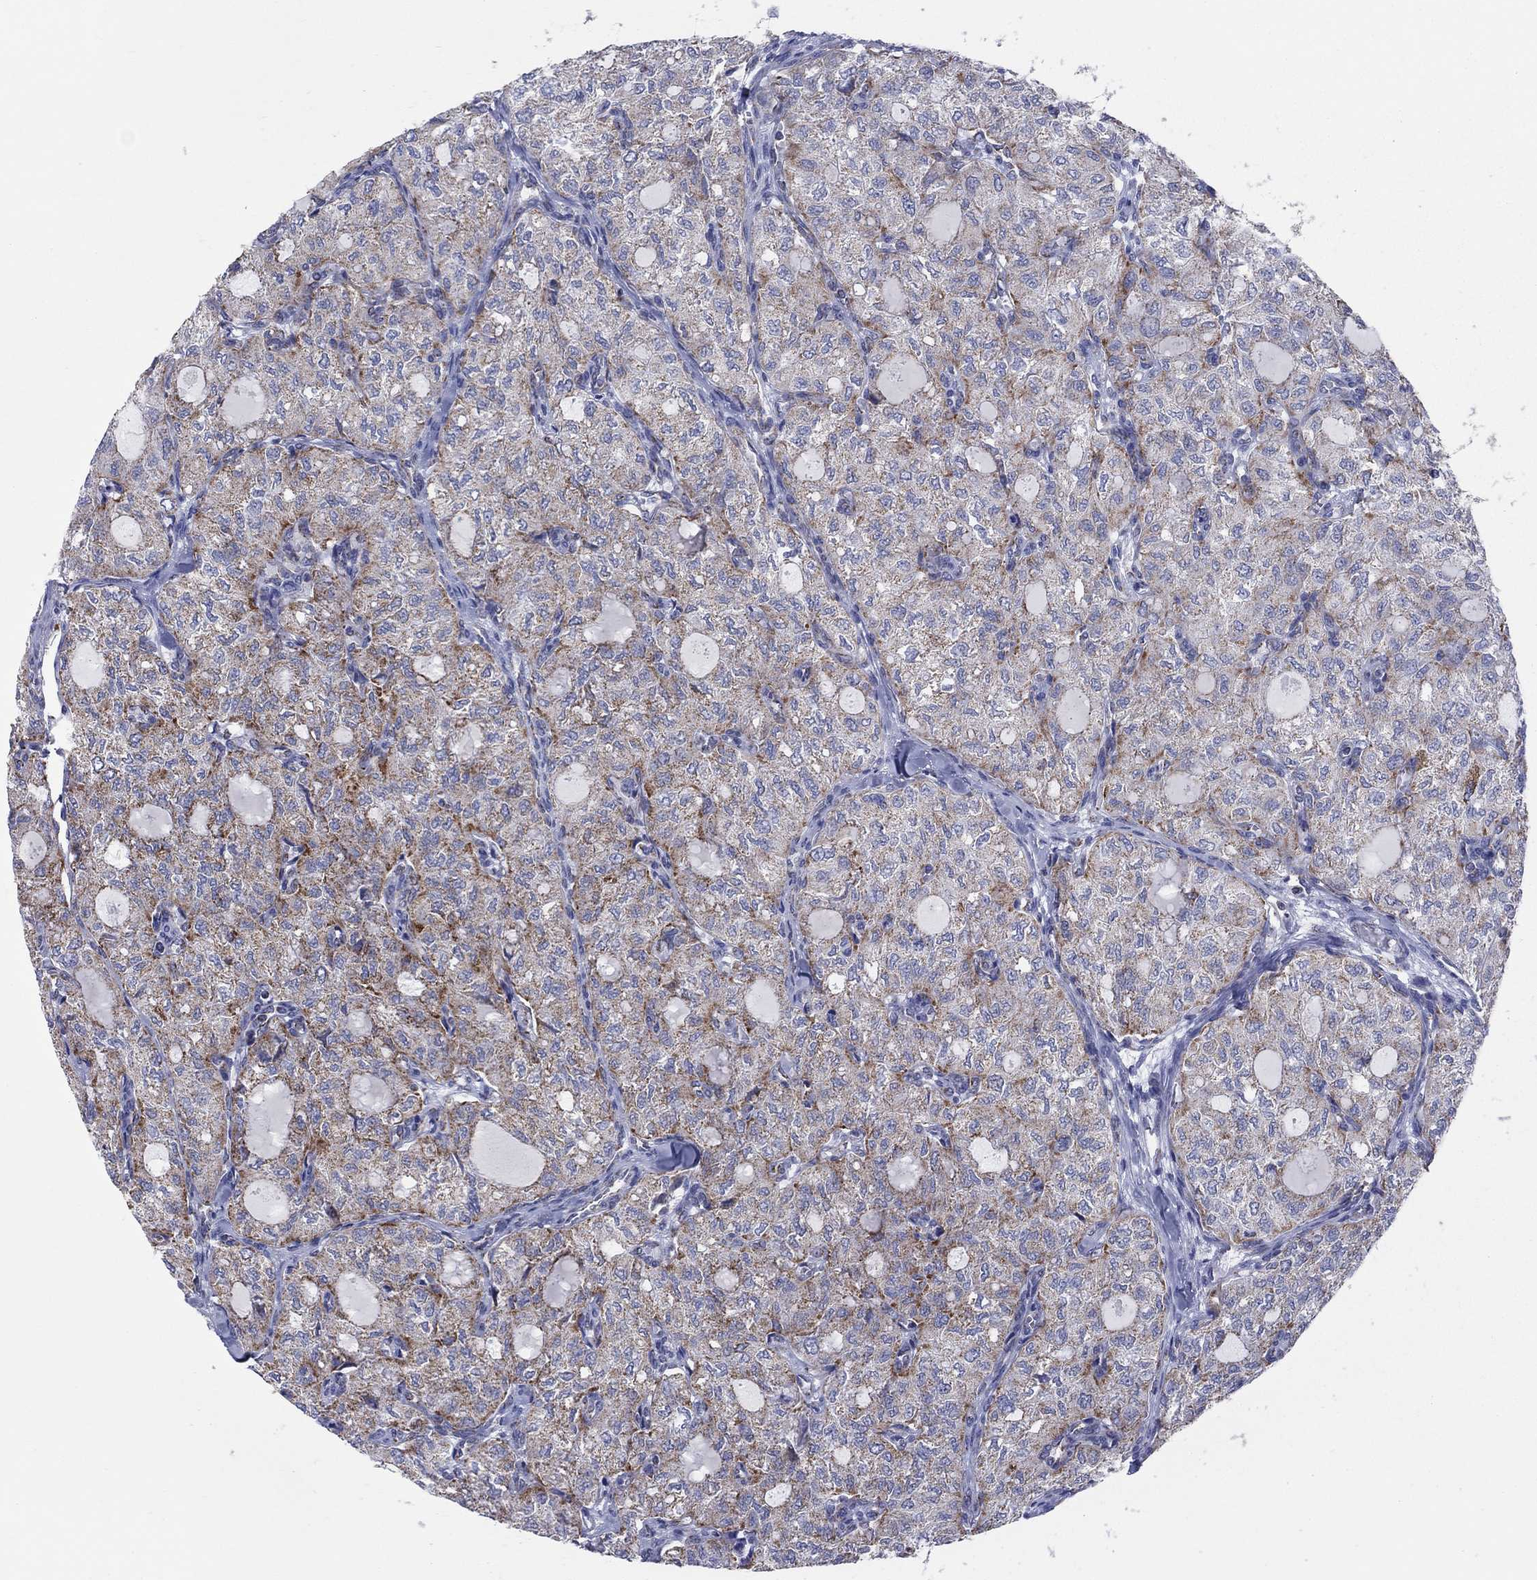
{"staining": {"intensity": "strong", "quantity": "<25%", "location": "cytoplasmic/membranous"}, "tissue": "thyroid cancer", "cell_type": "Tumor cells", "image_type": "cancer", "snomed": [{"axis": "morphology", "description": "Follicular adenoma carcinoma, NOS"}, {"axis": "topography", "description": "Thyroid gland"}], "caption": "DAB (3,3'-diaminobenzidine) immunohistochemical staining of human thyroid cancer shows strong cytoplasmic/membranous protein positivity in about <25% of tumor cells. (DAB (3,3'-diaminobenzidine) IHC, brown staining for protein, blue staining for nuclei).", "gene": "KISS1R", "patient": {"sex": "male", "age": 75}}